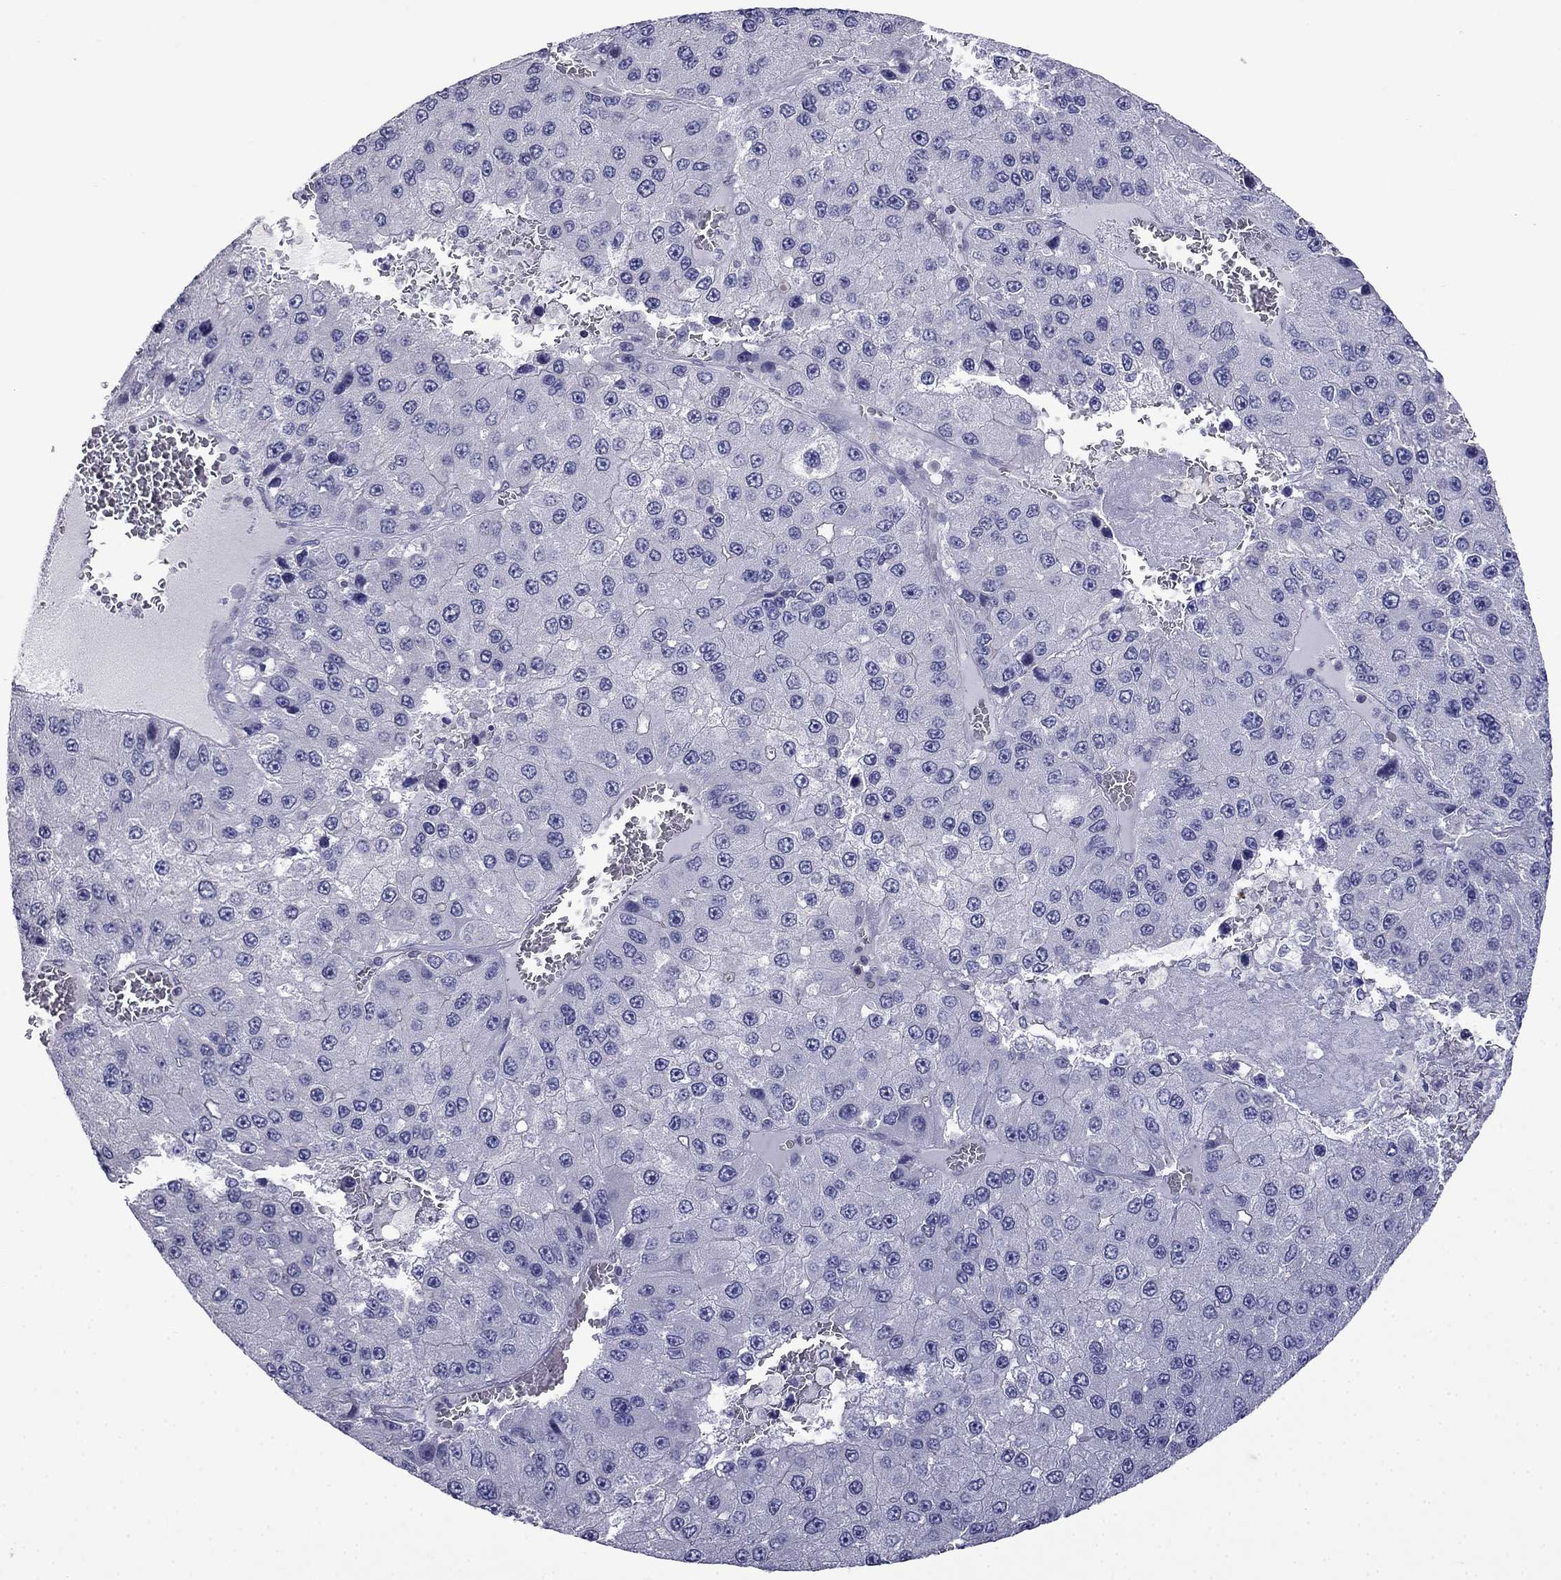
{"staining": {"intensity": "negative", "quantity": "none", "location": "none"}, "tissue": "liver cancer", "cell_type": "Tumor cells", "image_type": "cancer", "snomed": [{"axis": "morphology", "description": "Carcinoma, Hepatocellular, NOS"}, {"axis": "topography", "description": "Liver"}], "caption": "Immunohistochemical staining of human liver cancer demonstrates no significant staining in tumor cells.", "gene": "PRR18", "patient": {"sex": "female", "age": 73}}